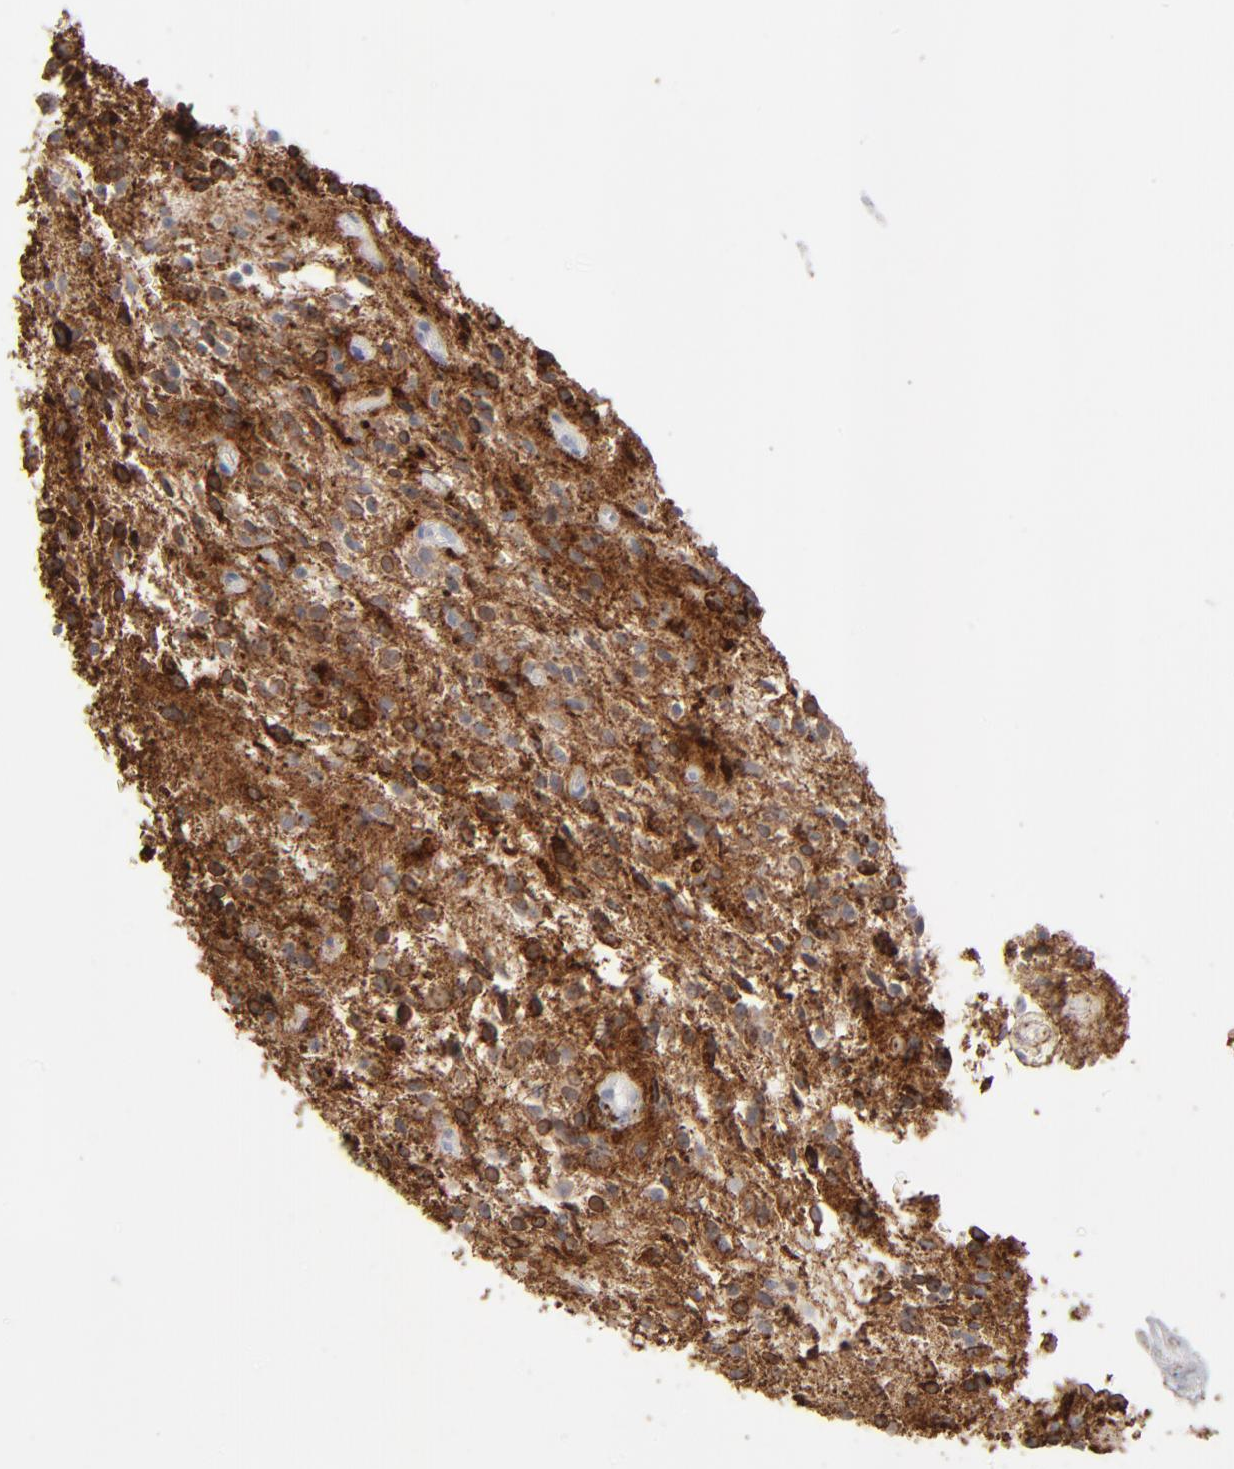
{"staining": {"intensity": "moderate", "quantity": ">75%", "location": "cytoplasmic/membranous"}, "tissue": "glioma", "cell_type": "Tumor cells", "image_type": "cancer", "snomed": [{"axis": "morphology", "description": "Glioma, malignant, NOS"}, {"axis": "topography", "description": "Cerebellum"}], "caption": "DAB (3,3'-diaminobenzidine) immunohistochemical staining of glioma shows moderate cytoplasmic/membranous protein expression in approximately >75% of tumor cells.", "gene": "ANXA5", "patient": {"sex": "female", "age": 10}}